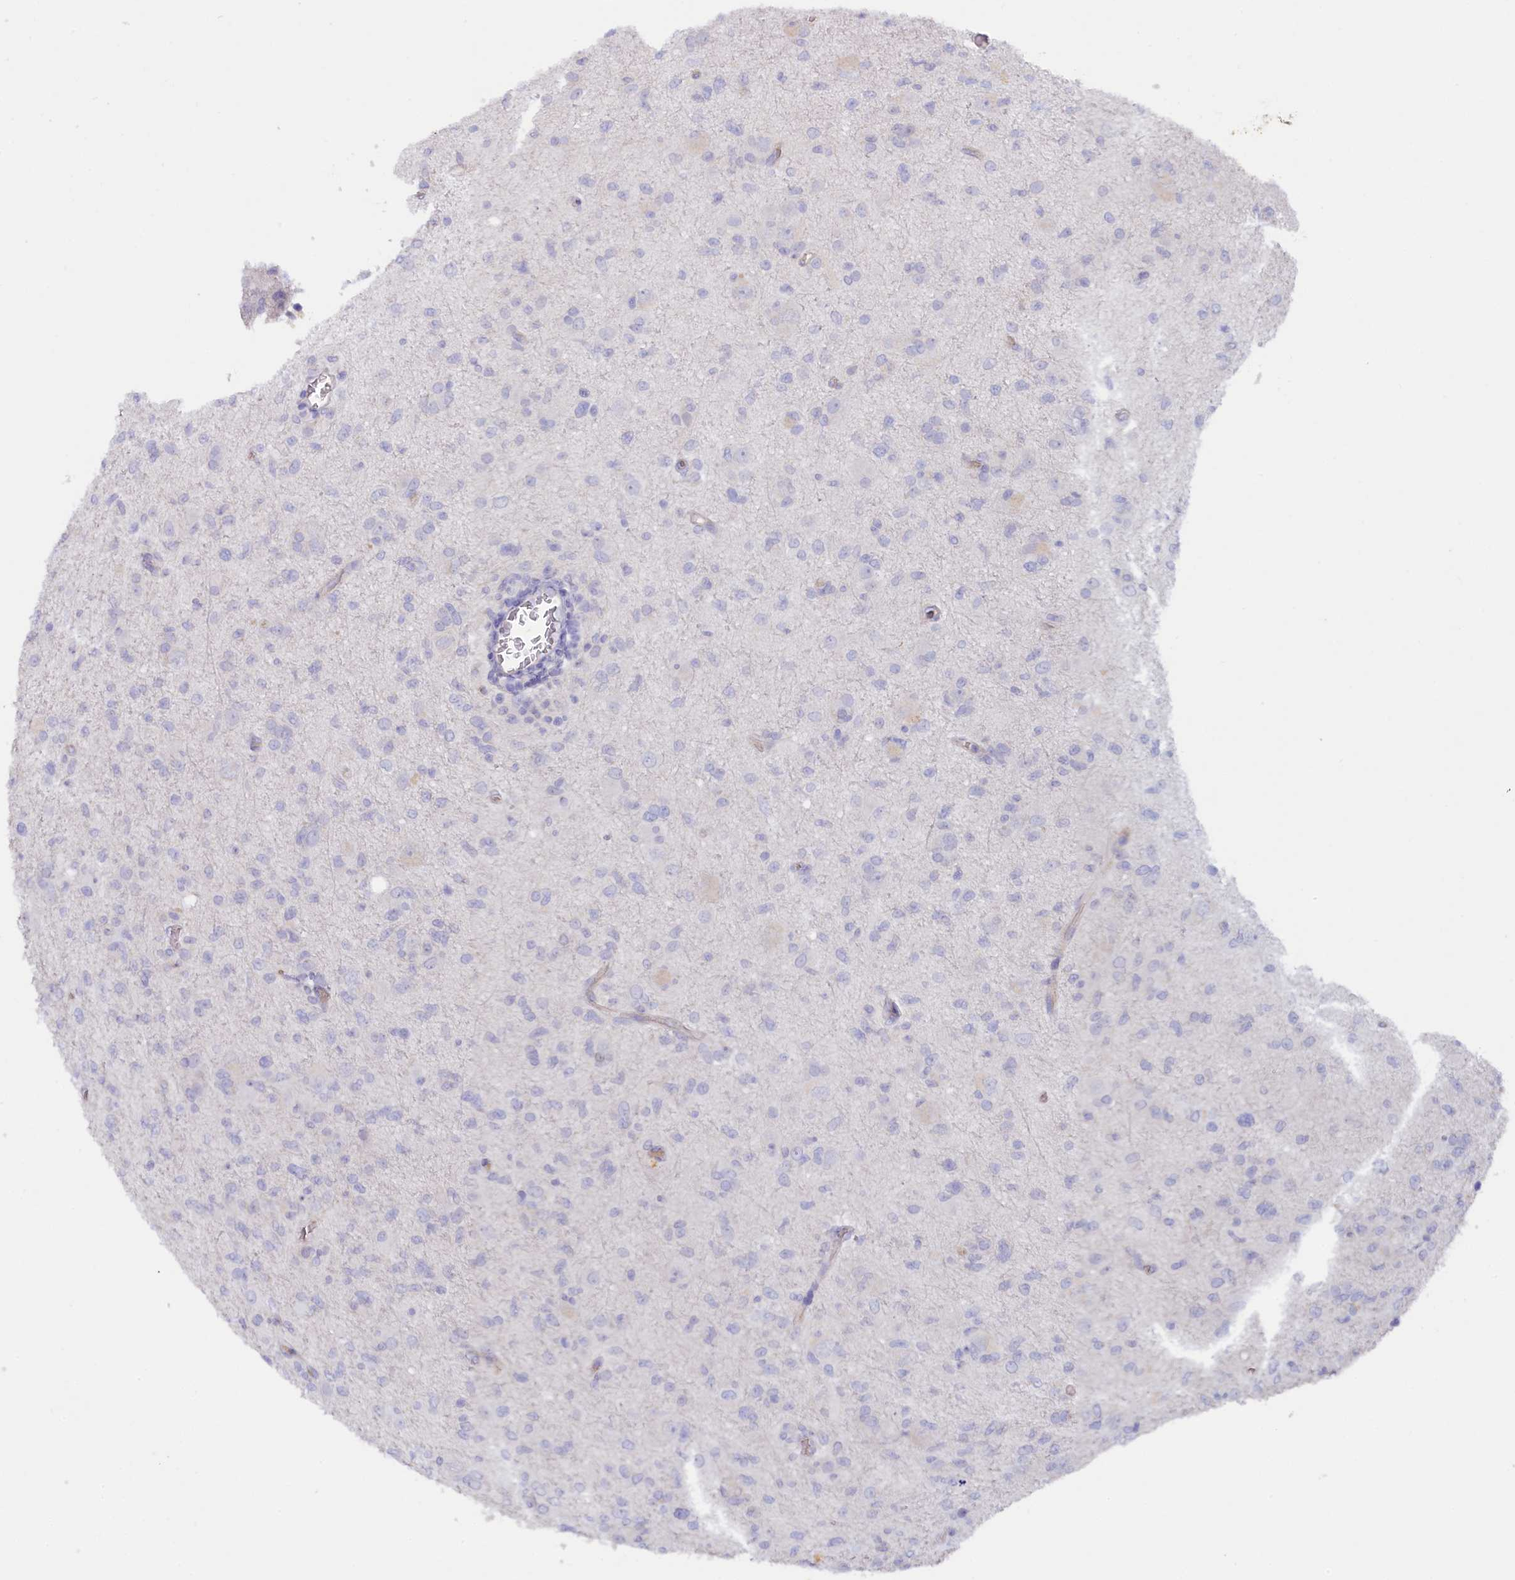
{"staining": {"intensity": "negative", "quantity": "none", "location": "none"}, "tissue": "glioma", "cell_type": "Tumor cells", "image_type": "cancer", "snomed": [{"axis": "morphology", "description": "Glioma, malignant, High grade"}, {"axis": "topography", "description": "Brain"}], "caption": "Micrograph shows no significant protein staining in tumor cells of malignant glioma (high-grade).", "gene": "ZSWIM4", "patient": {"sex": "female", "age": 57}}